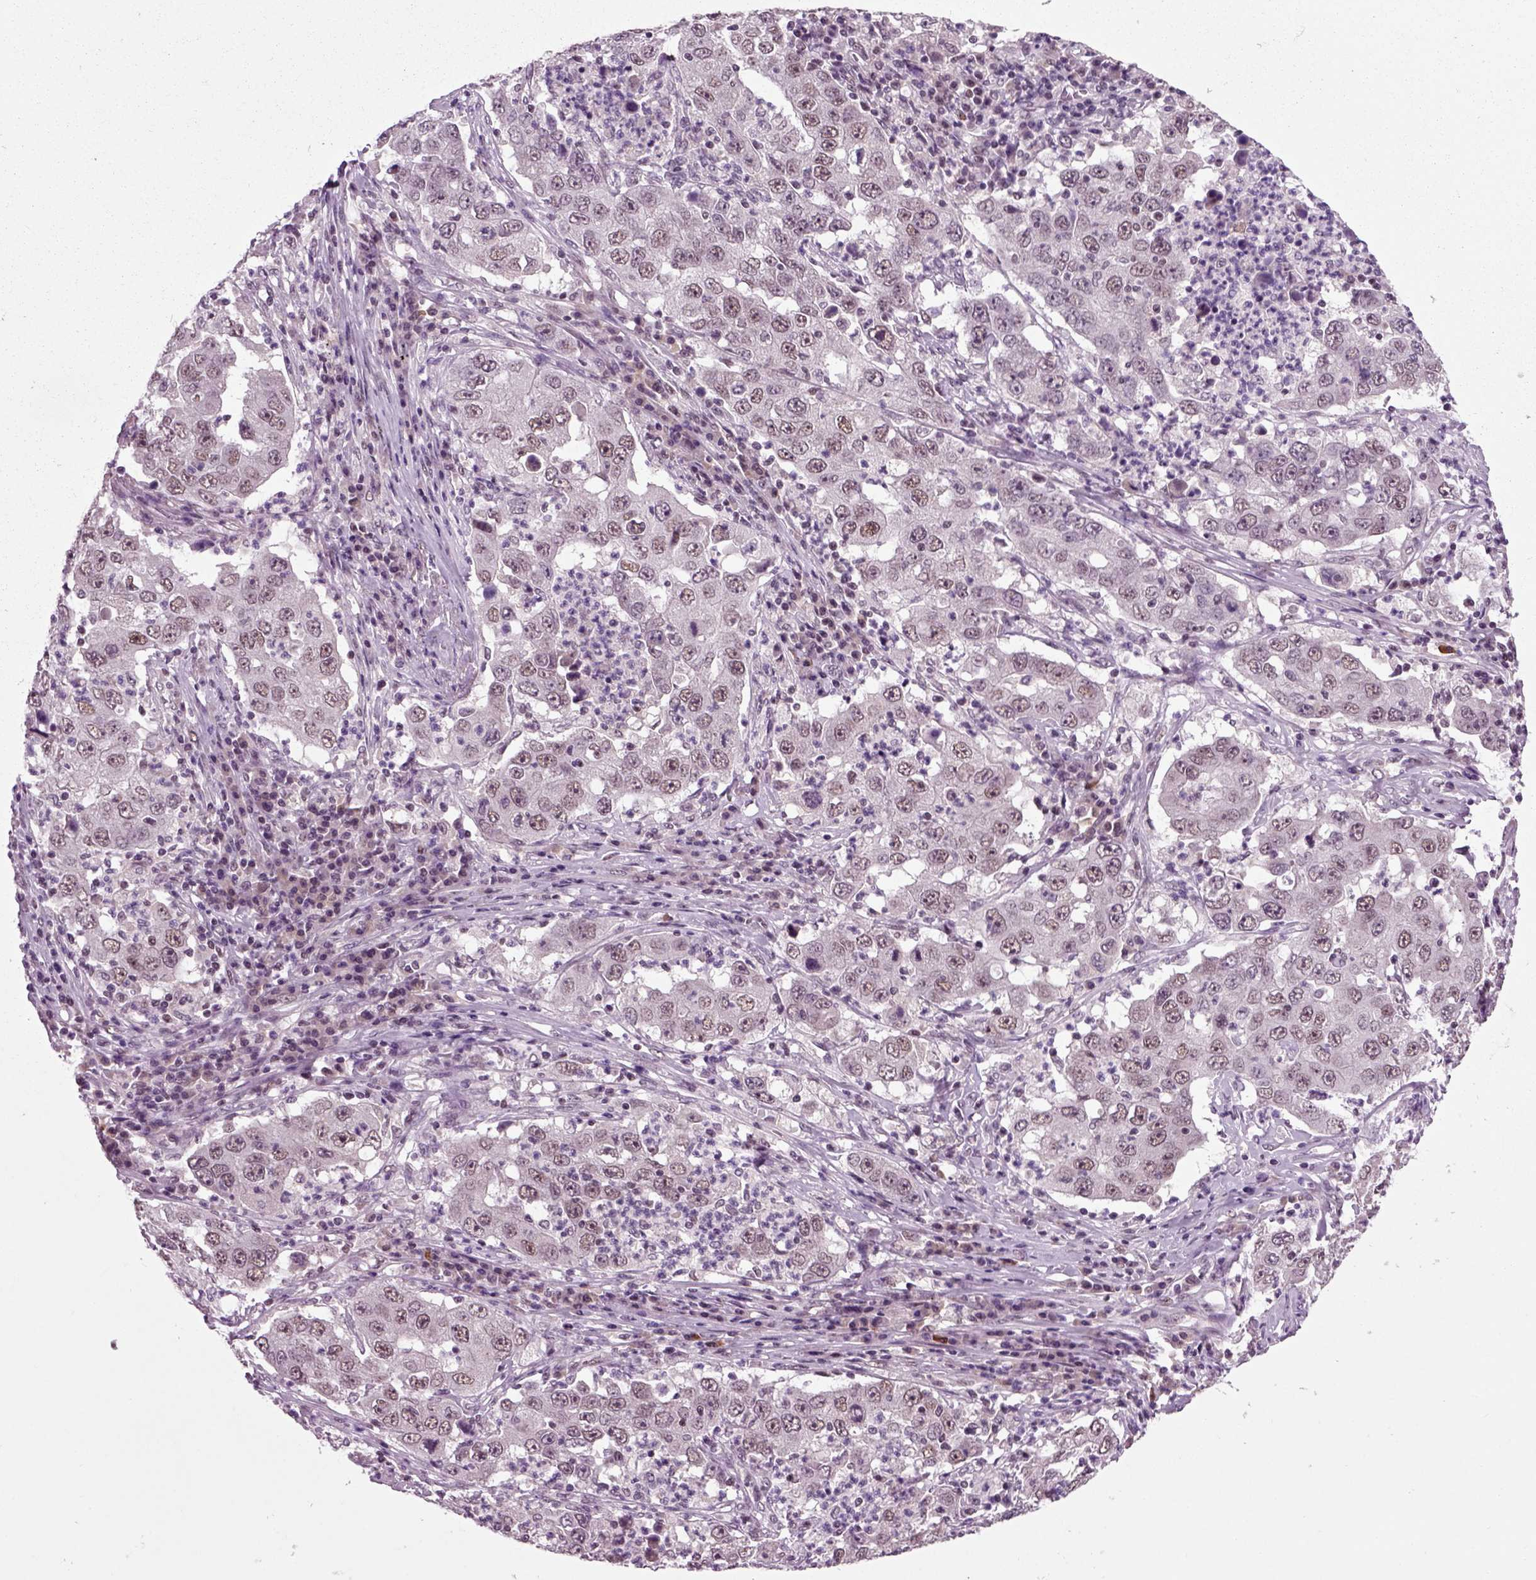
{"staining": {"intensity": "moderate", "quantity": "<25%", "location": "nuclear"}, "tissue": "lung cancer", "cell_type": "Tumor cells", "image_type": "cancer", "snomed": [{"axis": "morphology", "description": "Adenocarcinoma, NOS"}, {"axis": "topography", "description": "Lung"}], "caption": "This is an image of immunohistochemistry (IHC) staining of lung adenocarcinoma, which shows moderate staining in the nuclear of tumor cells.", "gene": "RCOR3", "patient": {"sex": "male", "age": 73}}